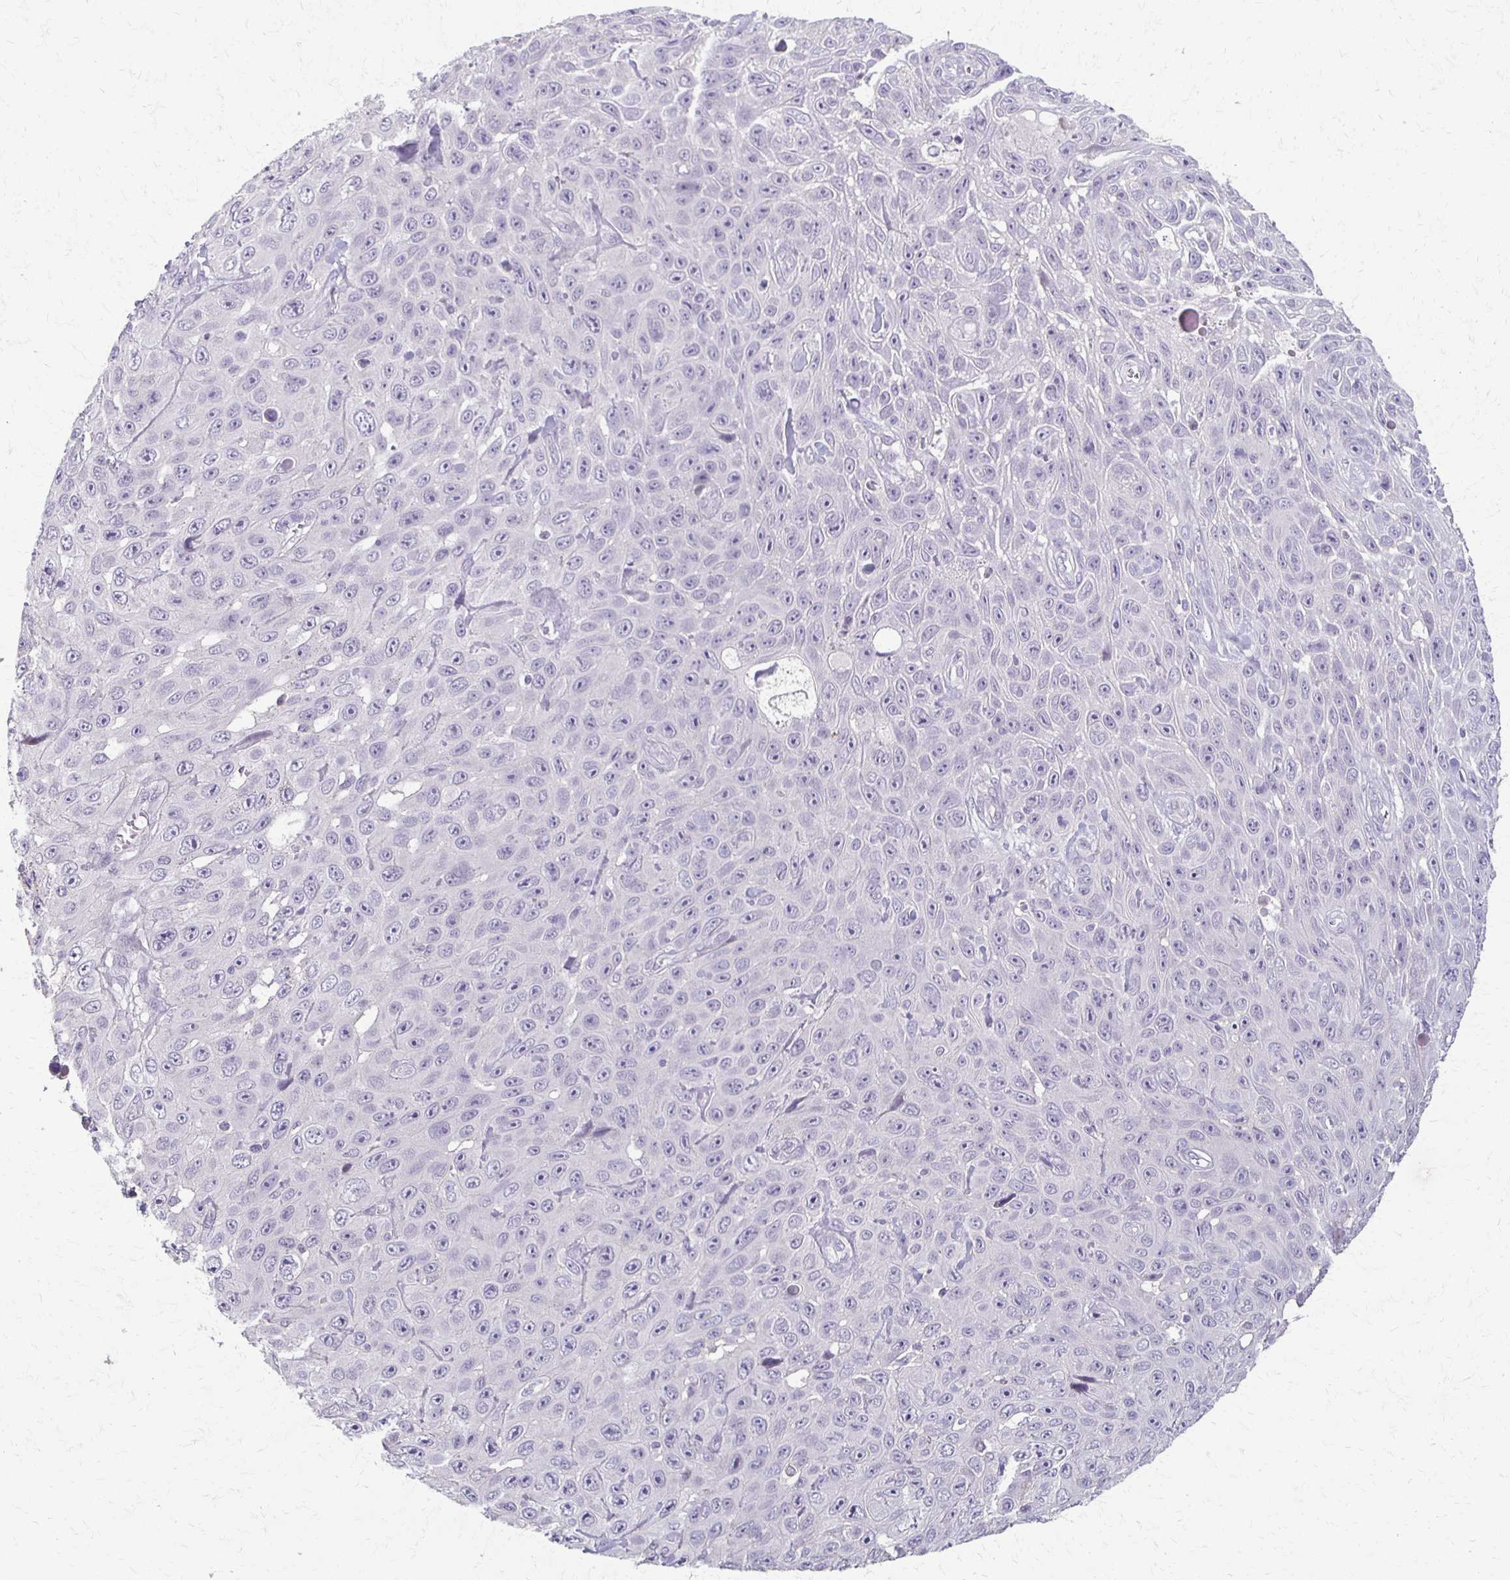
{"staining": {"intensity": "negative", "quantity": "none", "location": "none"}, "tissue": "skin cancer", "cell_type": "Tumor cells", "image_type": "cancer", "snomed": [{"axis": "morphology", "description": "Squamous cell carcinoma, NOS"}, {"axis": "topography", "description": "Skin"}], "caption": "Tumor cells are negative for protein expression in human skin cancer.", "gene": "FOXO4", "patient": {"sex": "male", "age": 82}}